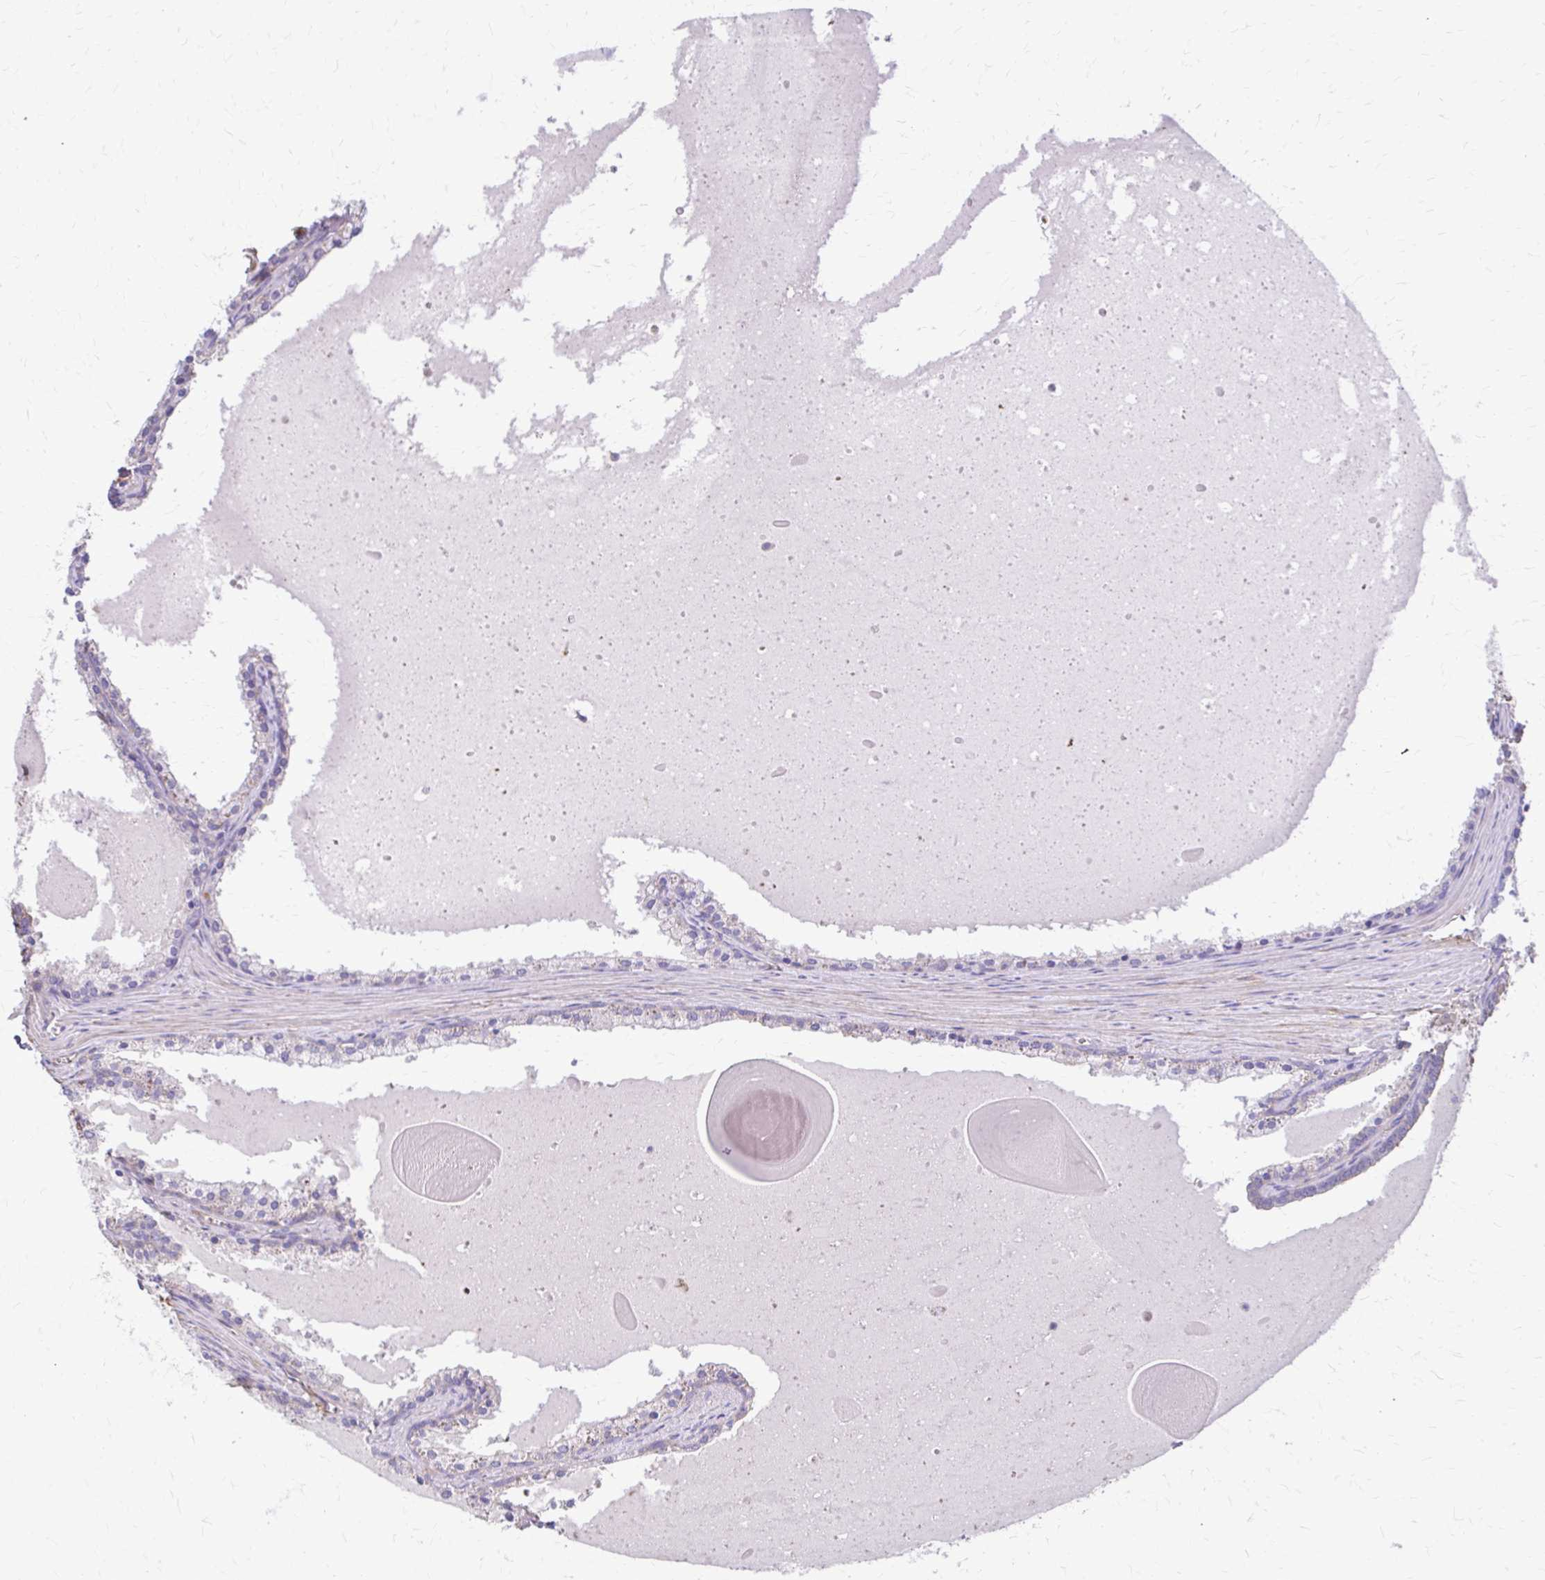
{"staining": {"intensity": "negative", "quantity": "none", "location": "none"}, "tissue": "prostate cancer", "cell_type": "Tumor cells", "image_type": "cancer", "snomed": [{"axis": "morphology", "description": "Adenocarcinoma, High grade"}, {"axis": "topography", "description": "Prostate"}], "caption": "Immunohistochemistry (IHC) photomicrograph of neoplastic tissue: human adenocarcinoma (high-grade) (prostate) stained with DAB reveals no significant protein staining in tumor cells.", "gene": "DSP", "patient": {"sex": "male", "age": 68}}